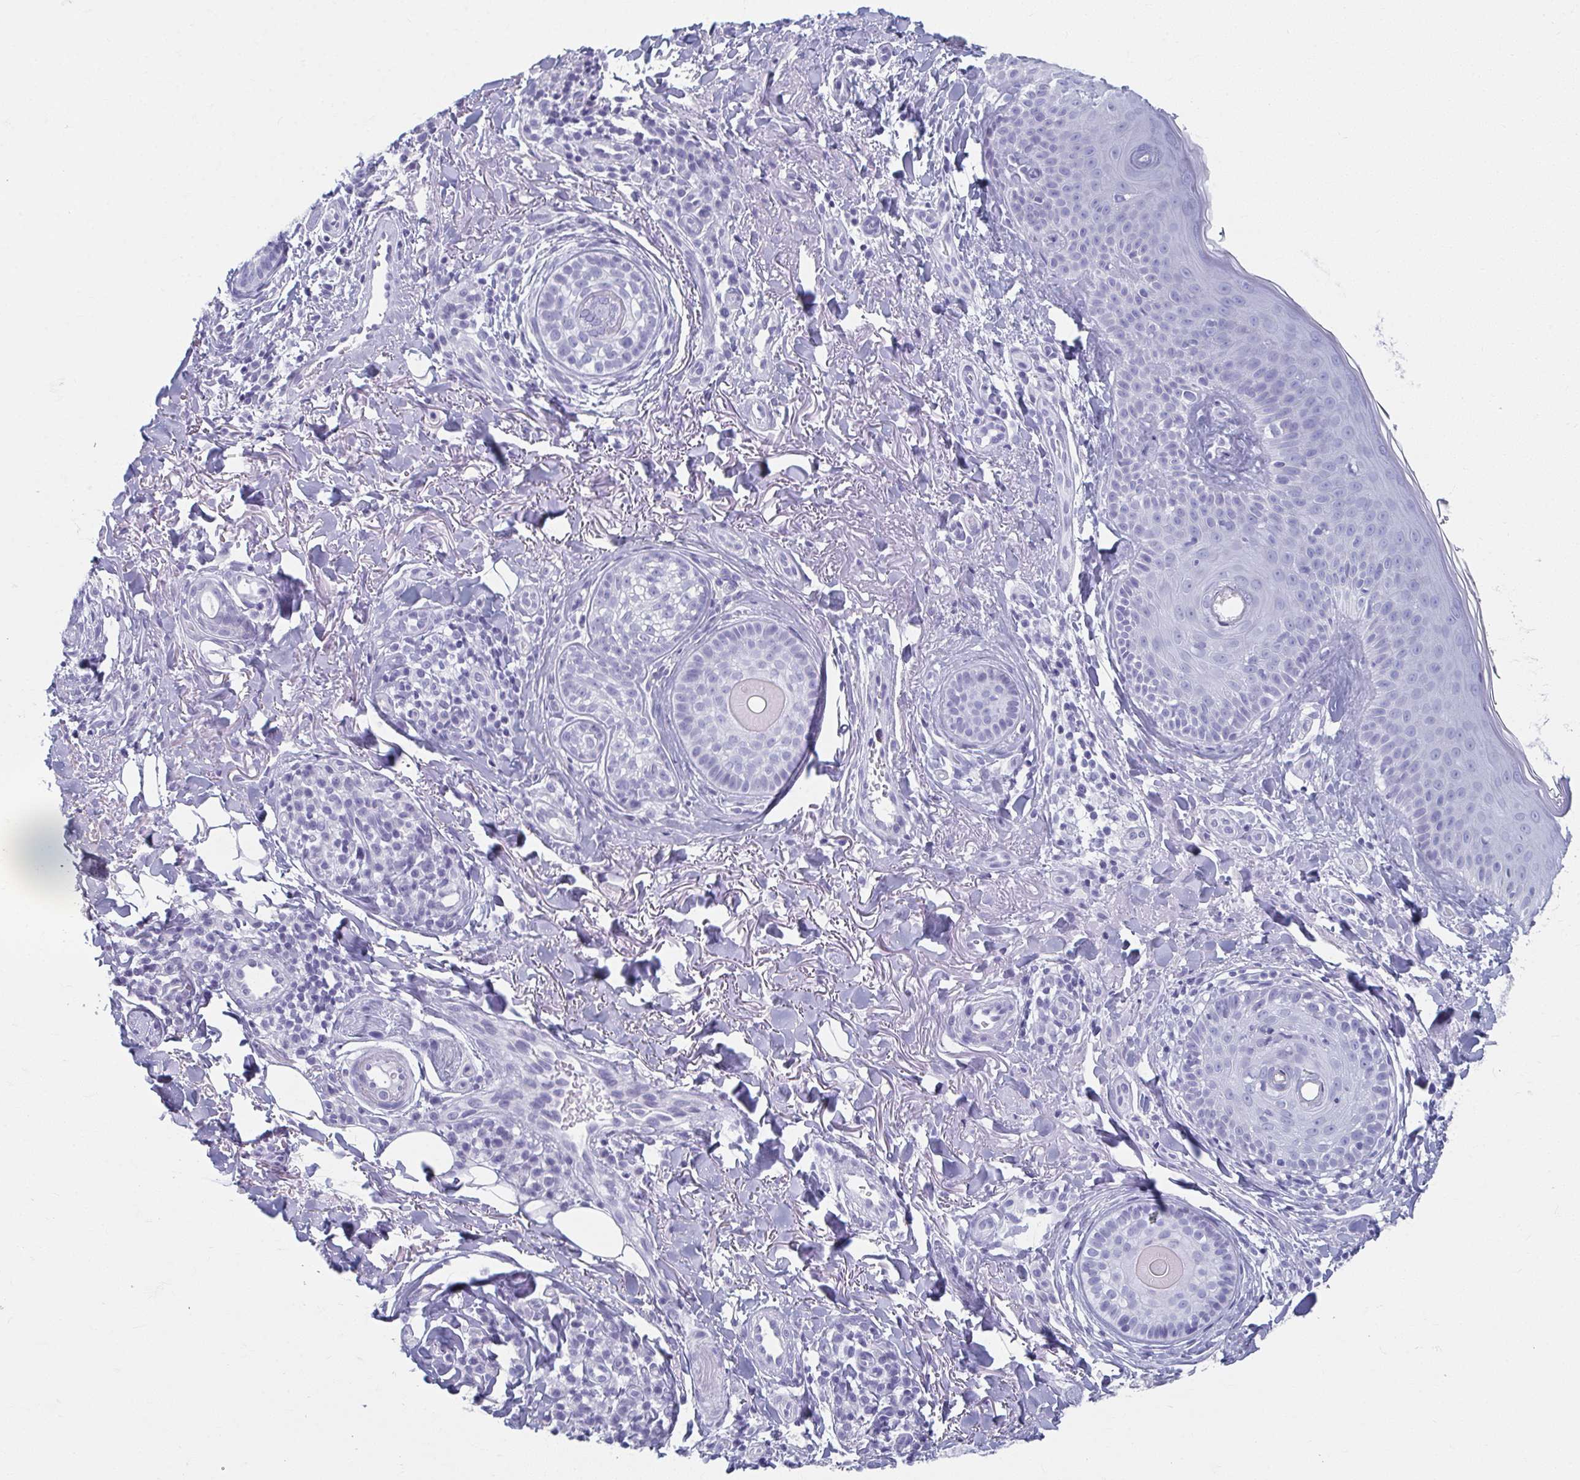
{"staining": {"intensity": "negative", "quantity": "none", "location": "none"}, "tissue": "skin cancer", "cell_type": "Tumor cells", "image_type": "cancer", "snomed": [{"axis": "morphology", "description": "Basal cell carcinoma"}, {"axis": "topography", "description": "Skin"}], "caption": "The immunohistochemistry (IHC) micrograph has no significant staining in tumor cells of skin cancer tissue. The staining is performed using DAB (3,3'-diaminobenzidine) brown chromogen with nuclei counter-stained in using hematoxylin.", "gene": "GHRL", "patient": {"sex": "male", "age": 65}}